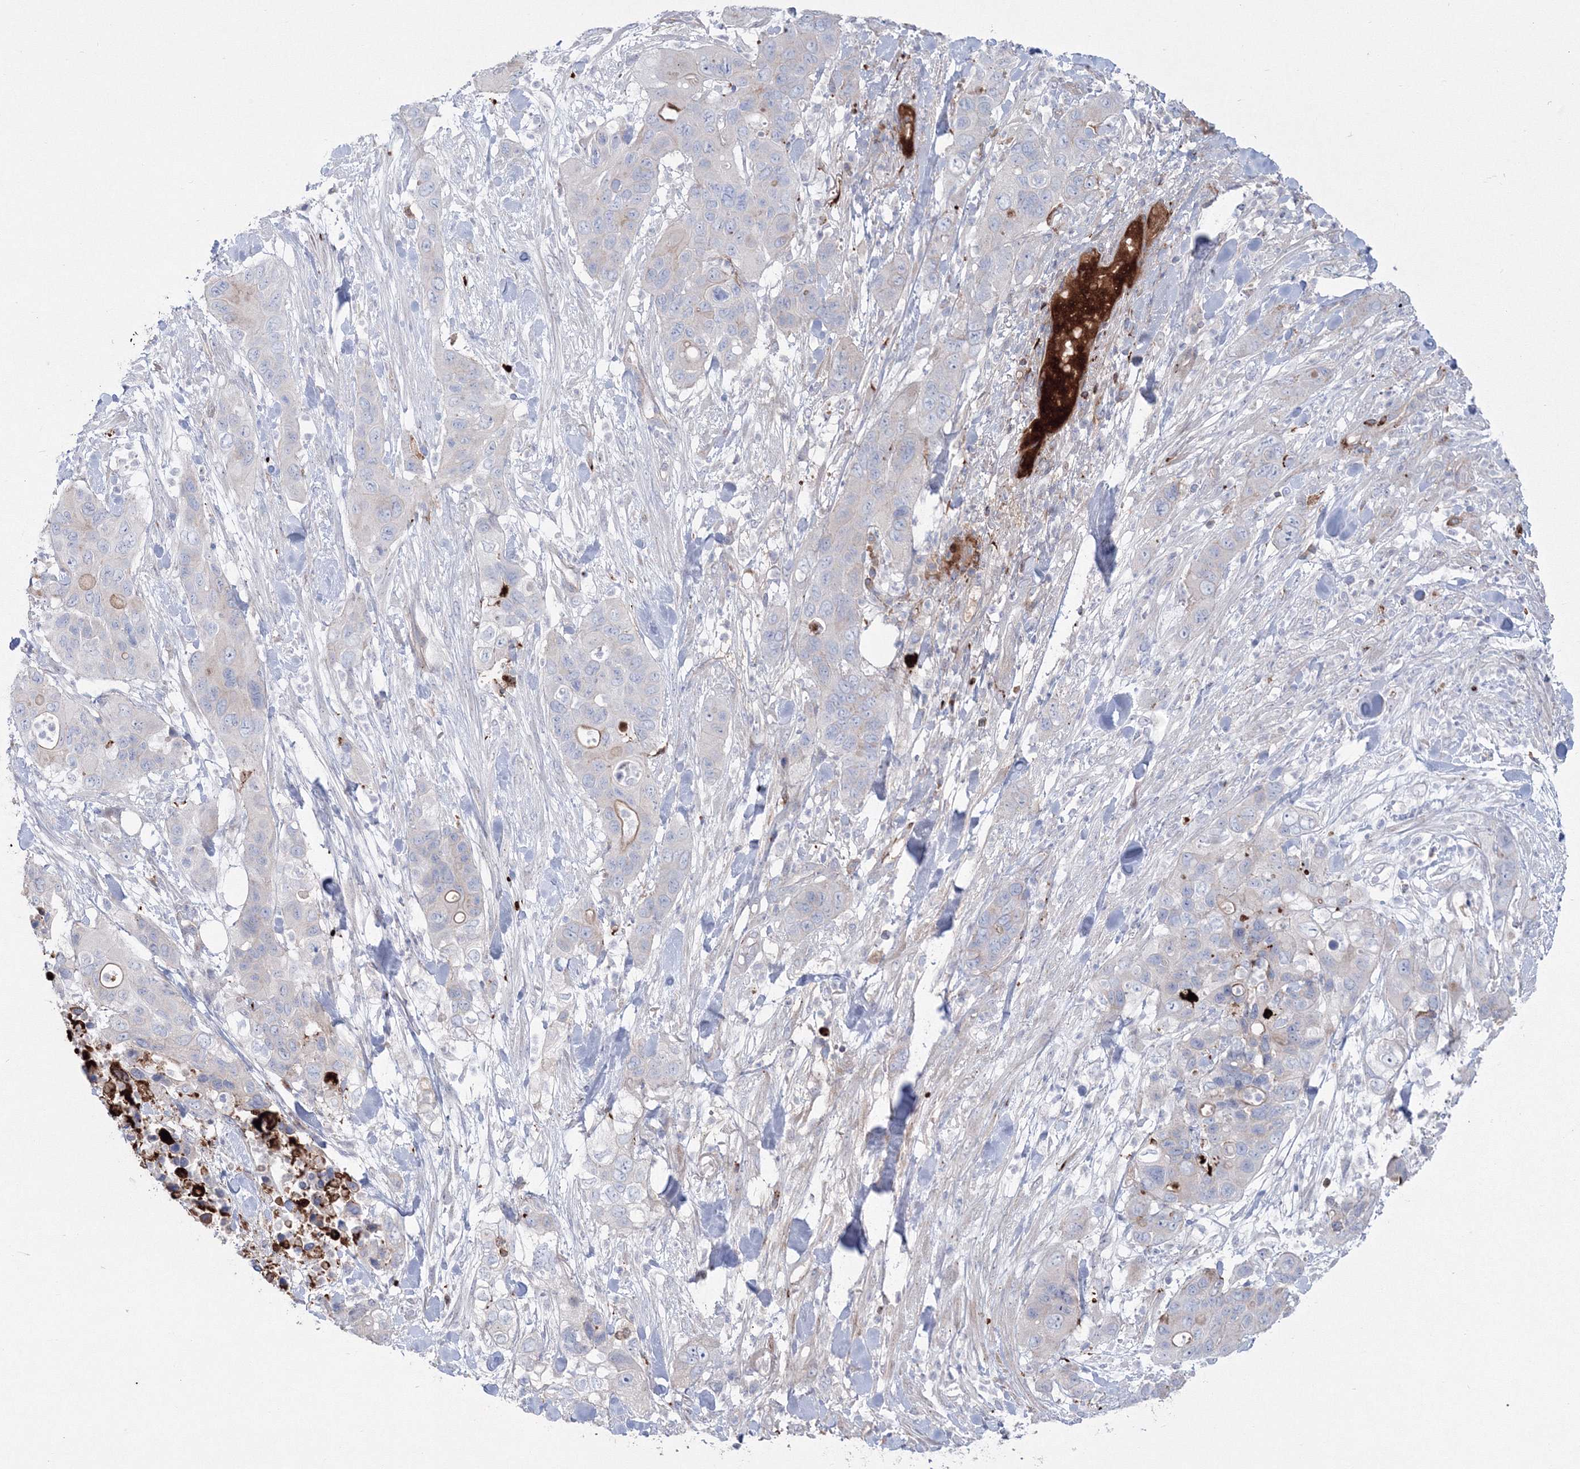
{"staining": {"intensity": "weak", "quantity": "<25%", "location": "cytoplasmic/membranous"}, "tissue": "pancreatic cancer", "cell_type": "Tumor cells", "image_type": "cancer", "snomed": [{"axis": "morphology", "description": "Adenocarcinoma, NOS"}, {"axis": "topography", "description": "Pancreas"}], "caption": "Immunohistochemistry histopathology image of neoplastic tissue: human pancreatic cancer stained with DAB (3,3'-diaminobenzidine) displays no significant protein expression in tumor cells.", "gene": "HYAL2", "patient": {"sex": "female", "age": 71}}